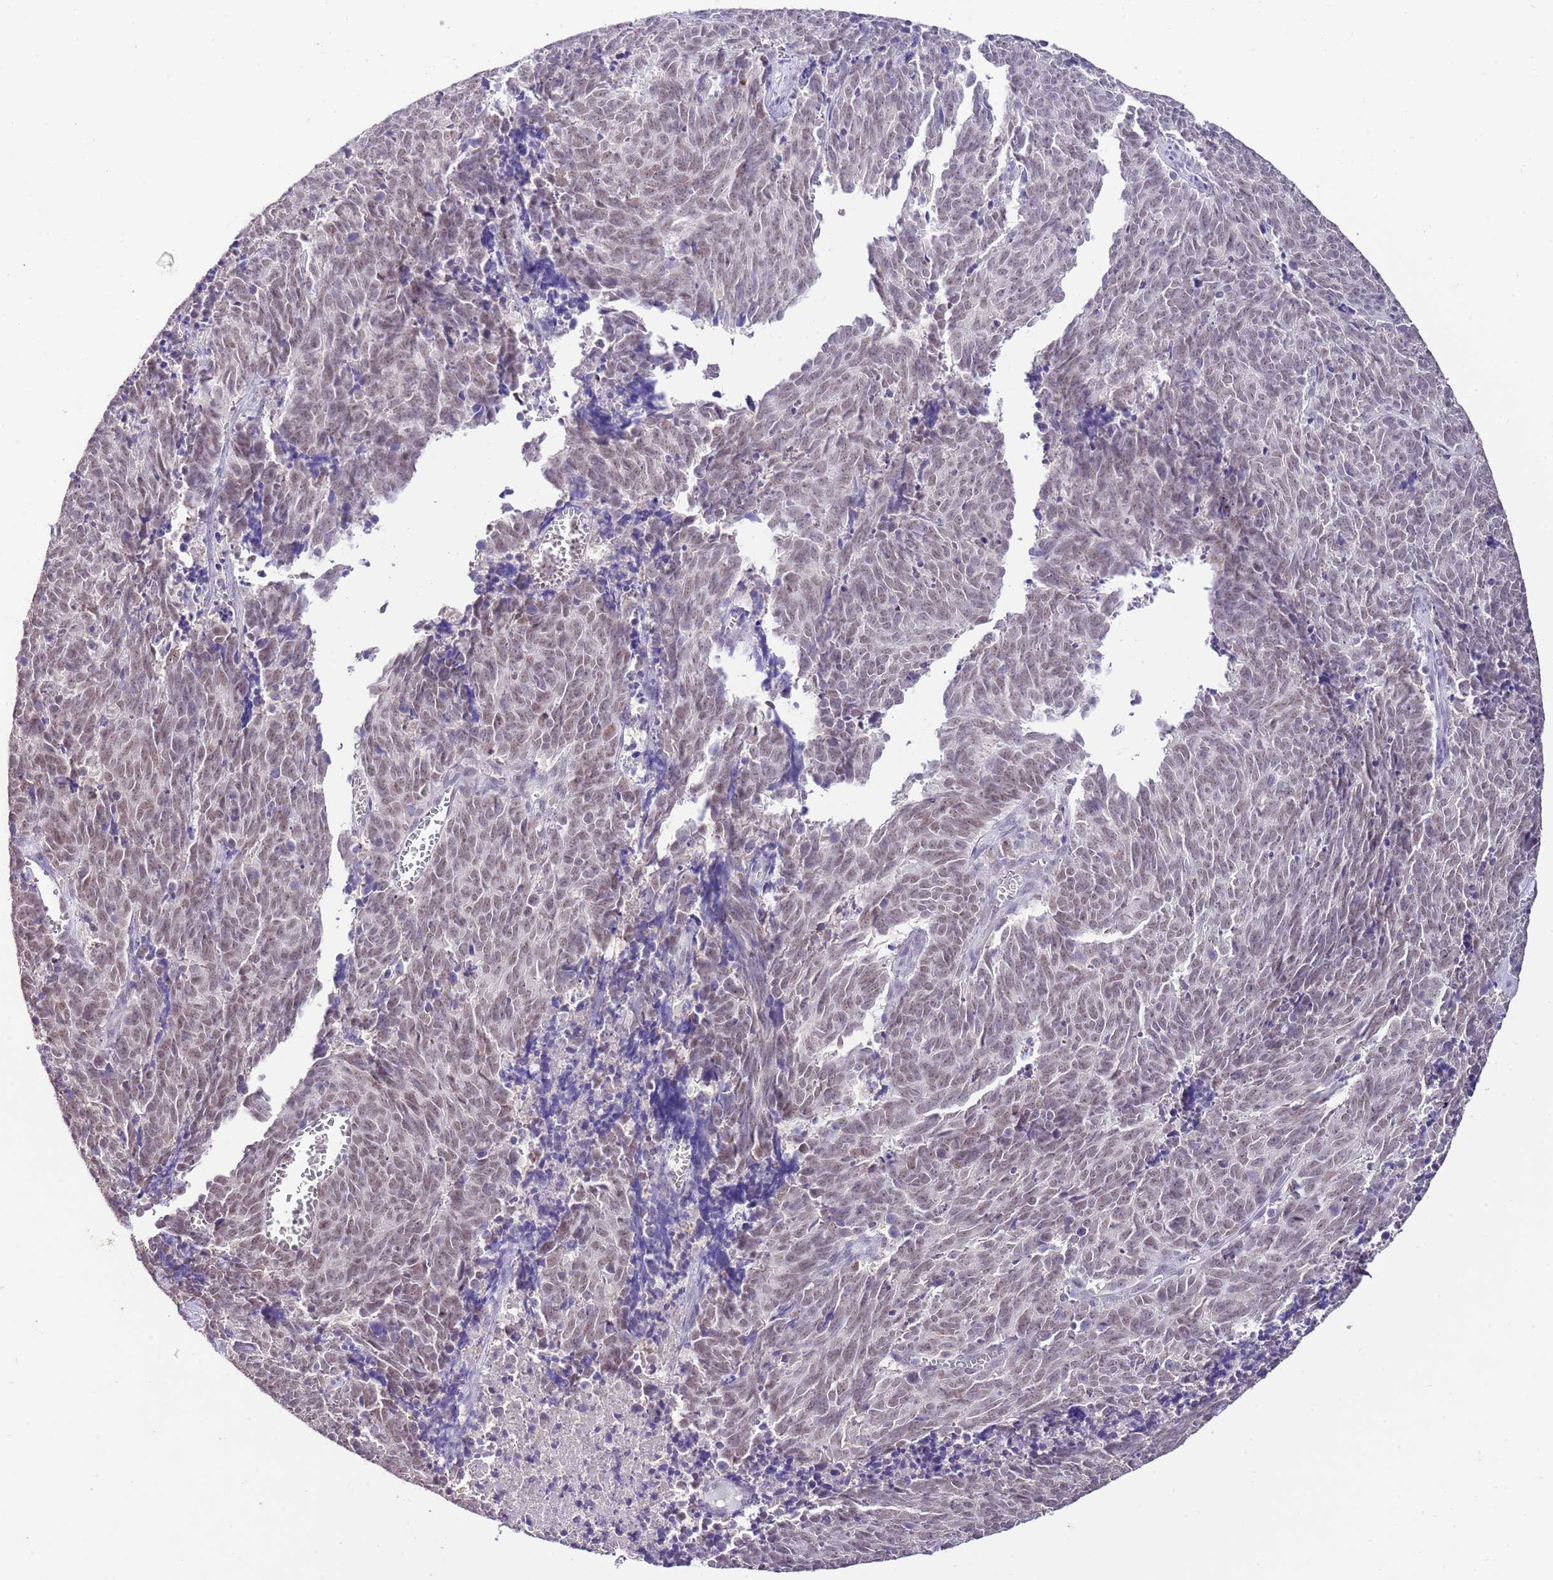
{"staining": {"intensity": "weak", "quantity": ">75%", "location": "nuclear"}, "tissue": "cervical cancer", "cell_type": "Tumor cells", "image_type": "cancer", "snomed": [{"axis": "morphology", "description": "Squamous cell carcinoma, NOS"}, {"axis": "topography", "description": "Cervix"}], "caption": "Cervical squamous cell carcinoma stained with a brown dye shows weak nuclear positive positivity in about >75% of tumor cells.", "gene": "IZUMO4", "patient": {"sex": "female", "age": 29}}